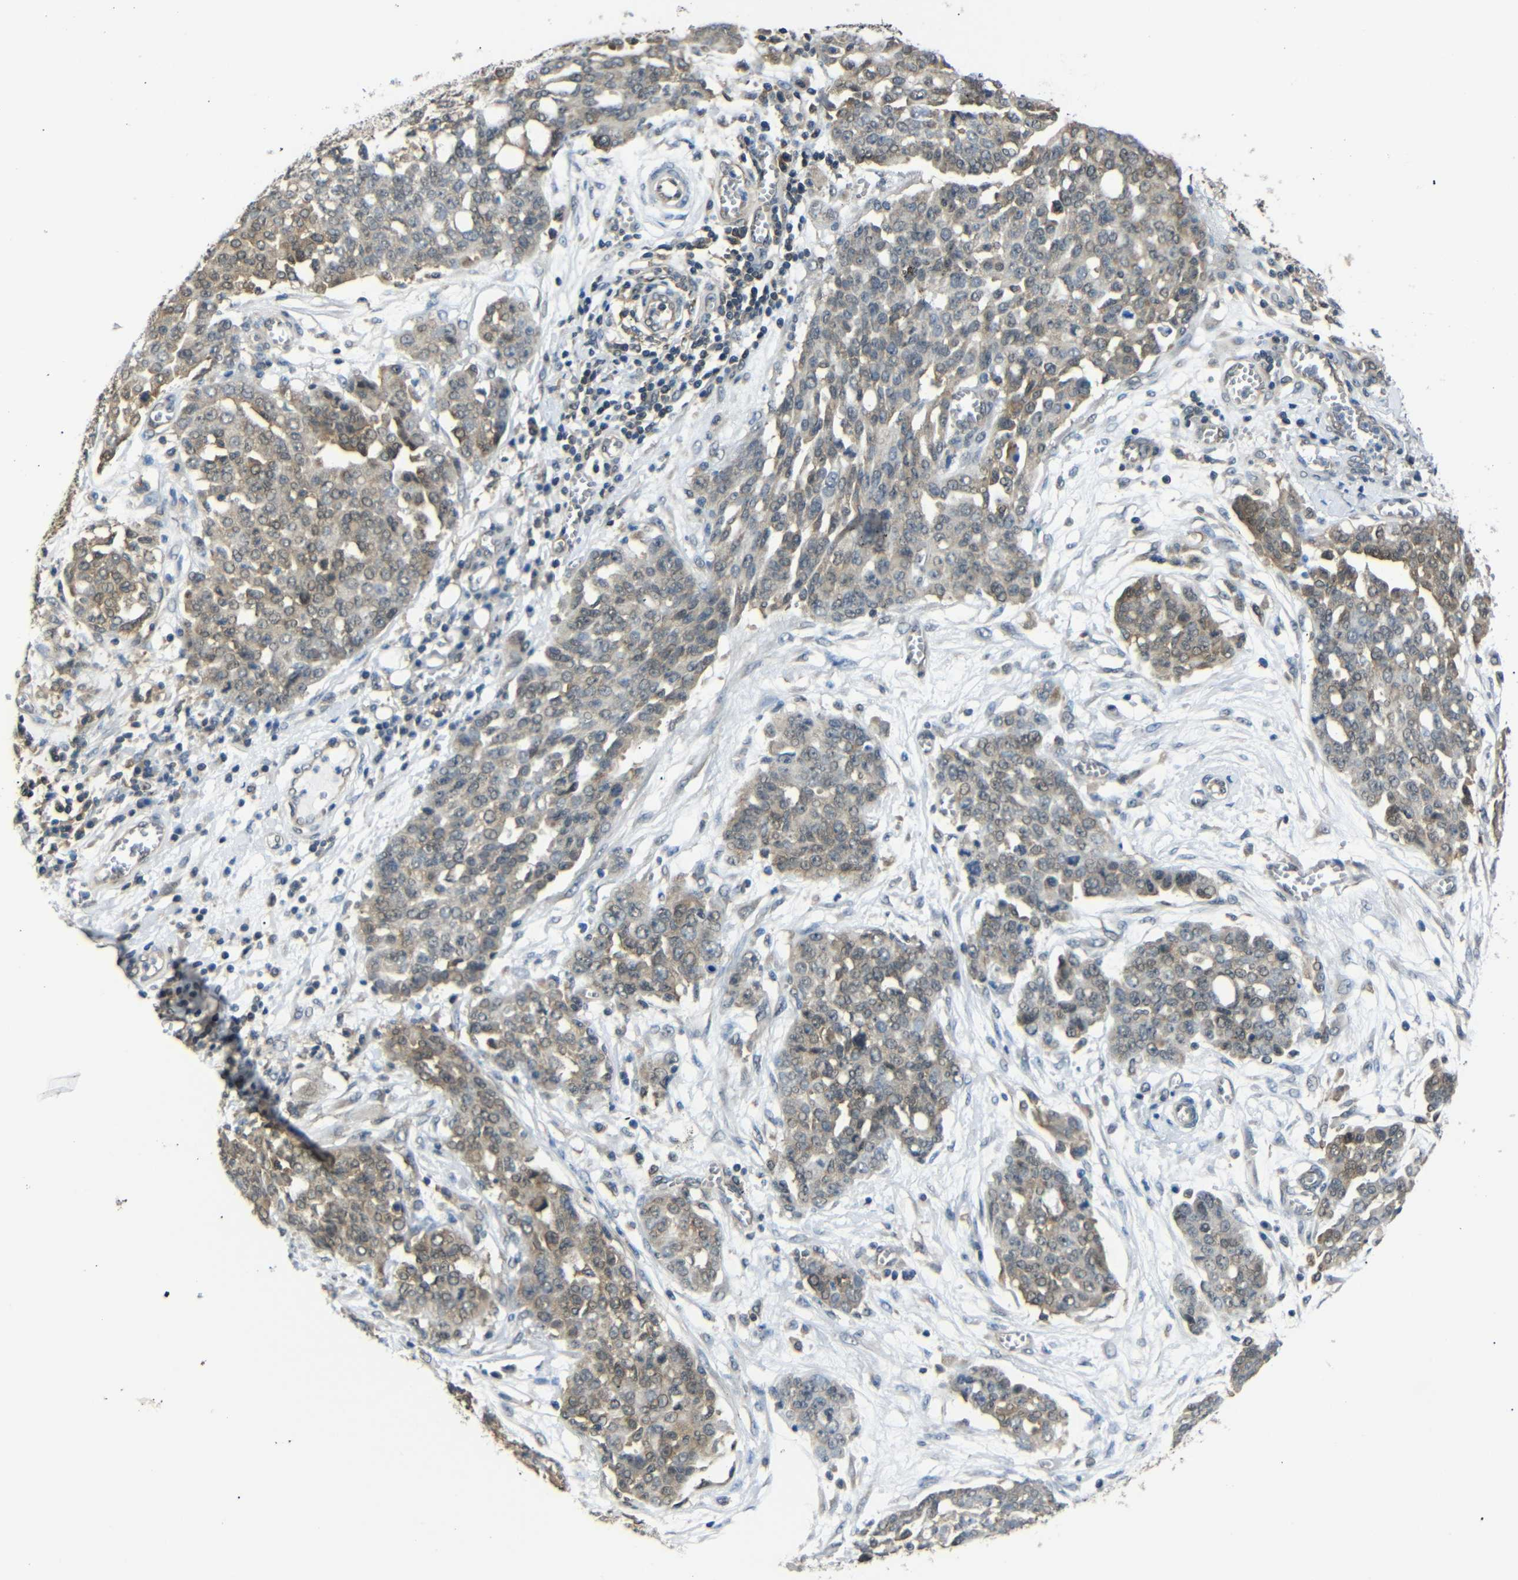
{"staining": {"intensity": "weak", "quantity": ">75%", "location": "cytoplasmic/membranous"}, "tissue": "ovarian cancer", "cell_type": "Tumor cells", "image_type": "cancer", "snomed": [{"axis": "morphology", "description": "Cystadenocarcinoma, serous, NOS"}, {"axis": "topography", "description": "Soft tissue"}, {"axis": "topography", "description": "Ovary"}], "caption": "A brown stain labels weak cytoplasmic/membranous positivity of a protein in human ovarian cancer (serous cystadenocarcinoma) tumor cells.", "gene": "UBXN1", "patient": {"sex": "female", "age": 57}}